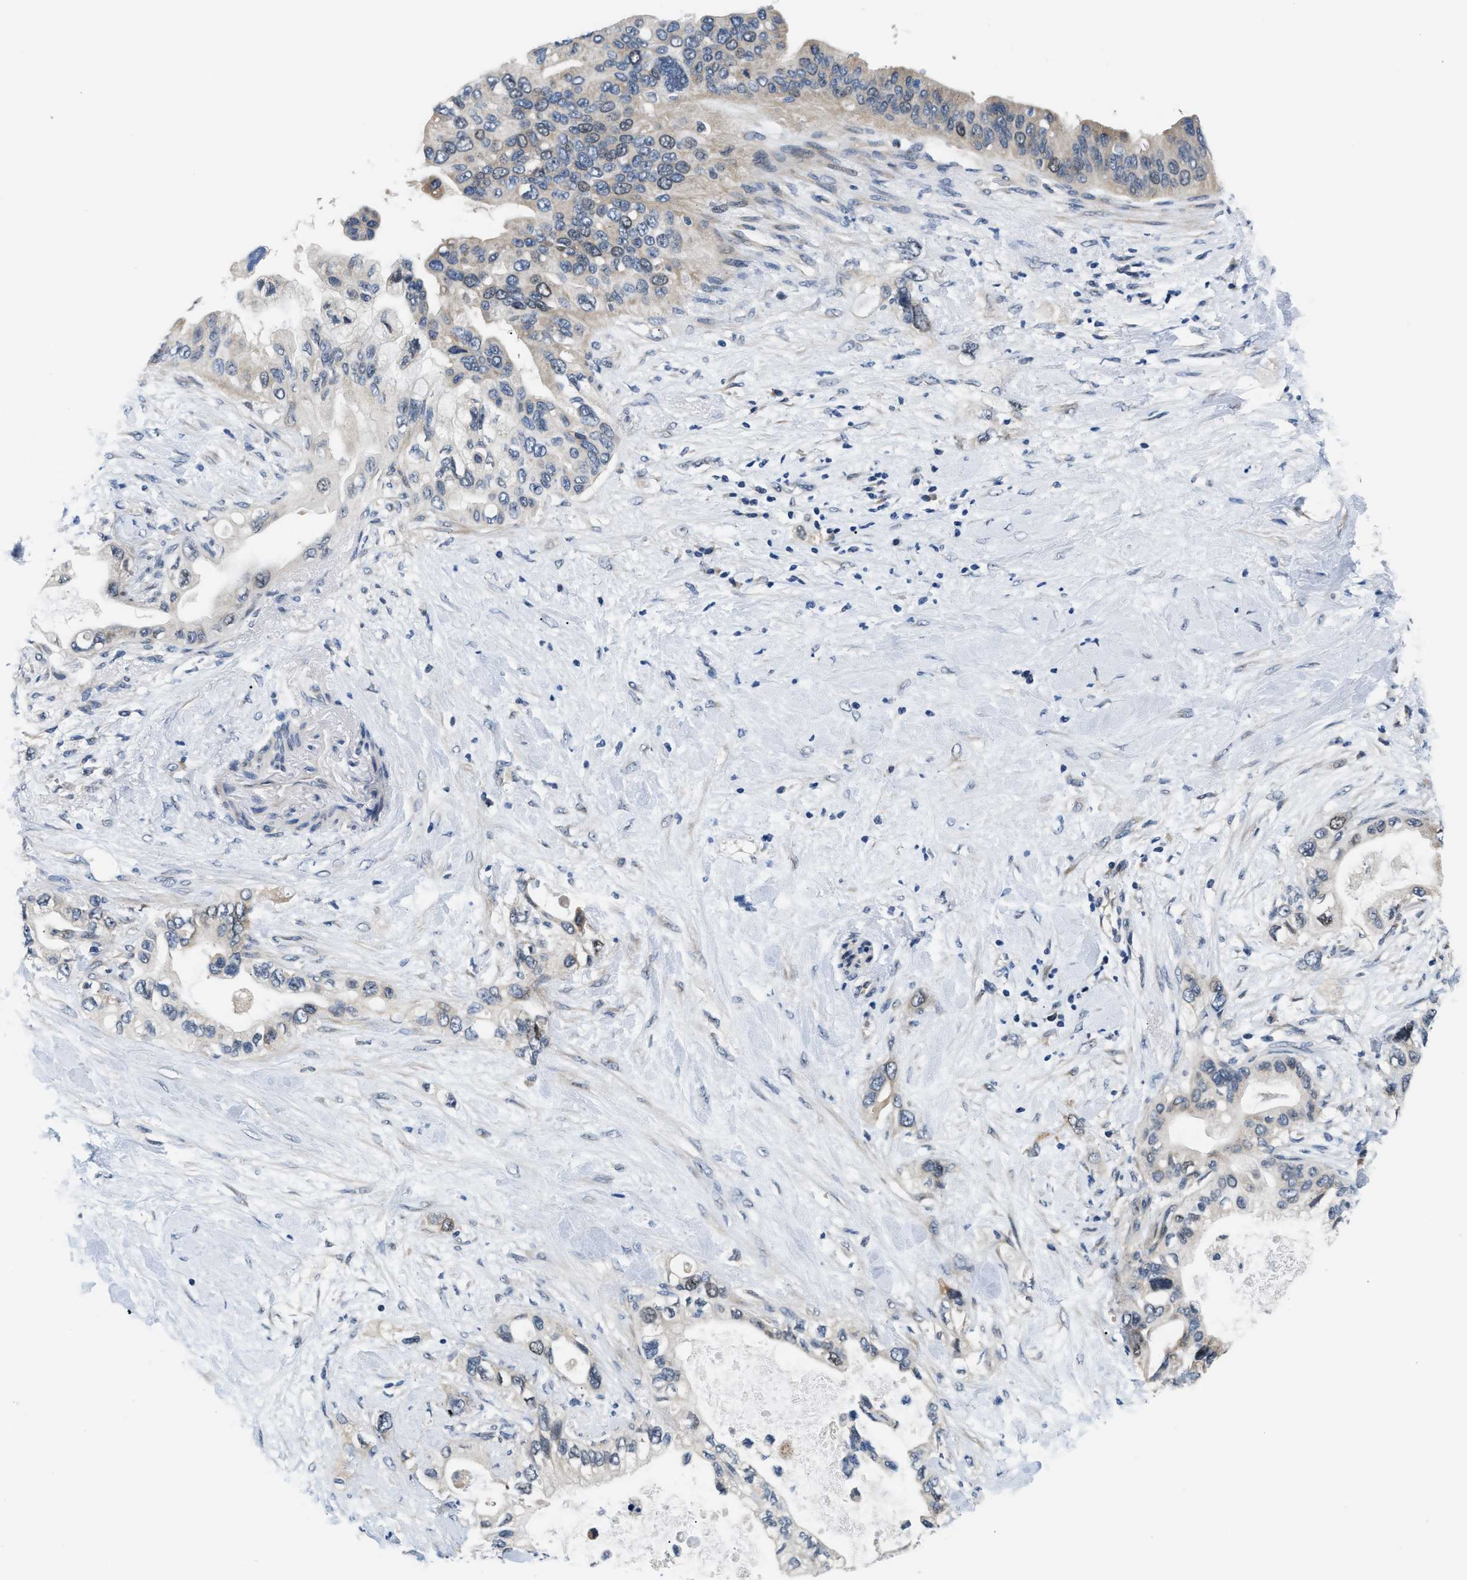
{"staining": {"intensity": "weak", "quantity": "<25%", "location": "cytoplasmic/membranous,nuclear"}, "tissue": "pancreatic cancer", "cell_type": "Tumor cells", "image_type": "cancer", "snomed": [{"axis": "morphology", "description": "Adenocarcinoma, NOS"}, {"axis": "topography", "description": "Pancreas"}], "caption": "Tumor cells show no significant protein staining in pancreatic cancer (adenocarcinoma). (Brightfield microscopy of DAB immunohistochemistry at high magnification).", "gene": "CLGN", "patient": {"sex": "female", "age": 56}}